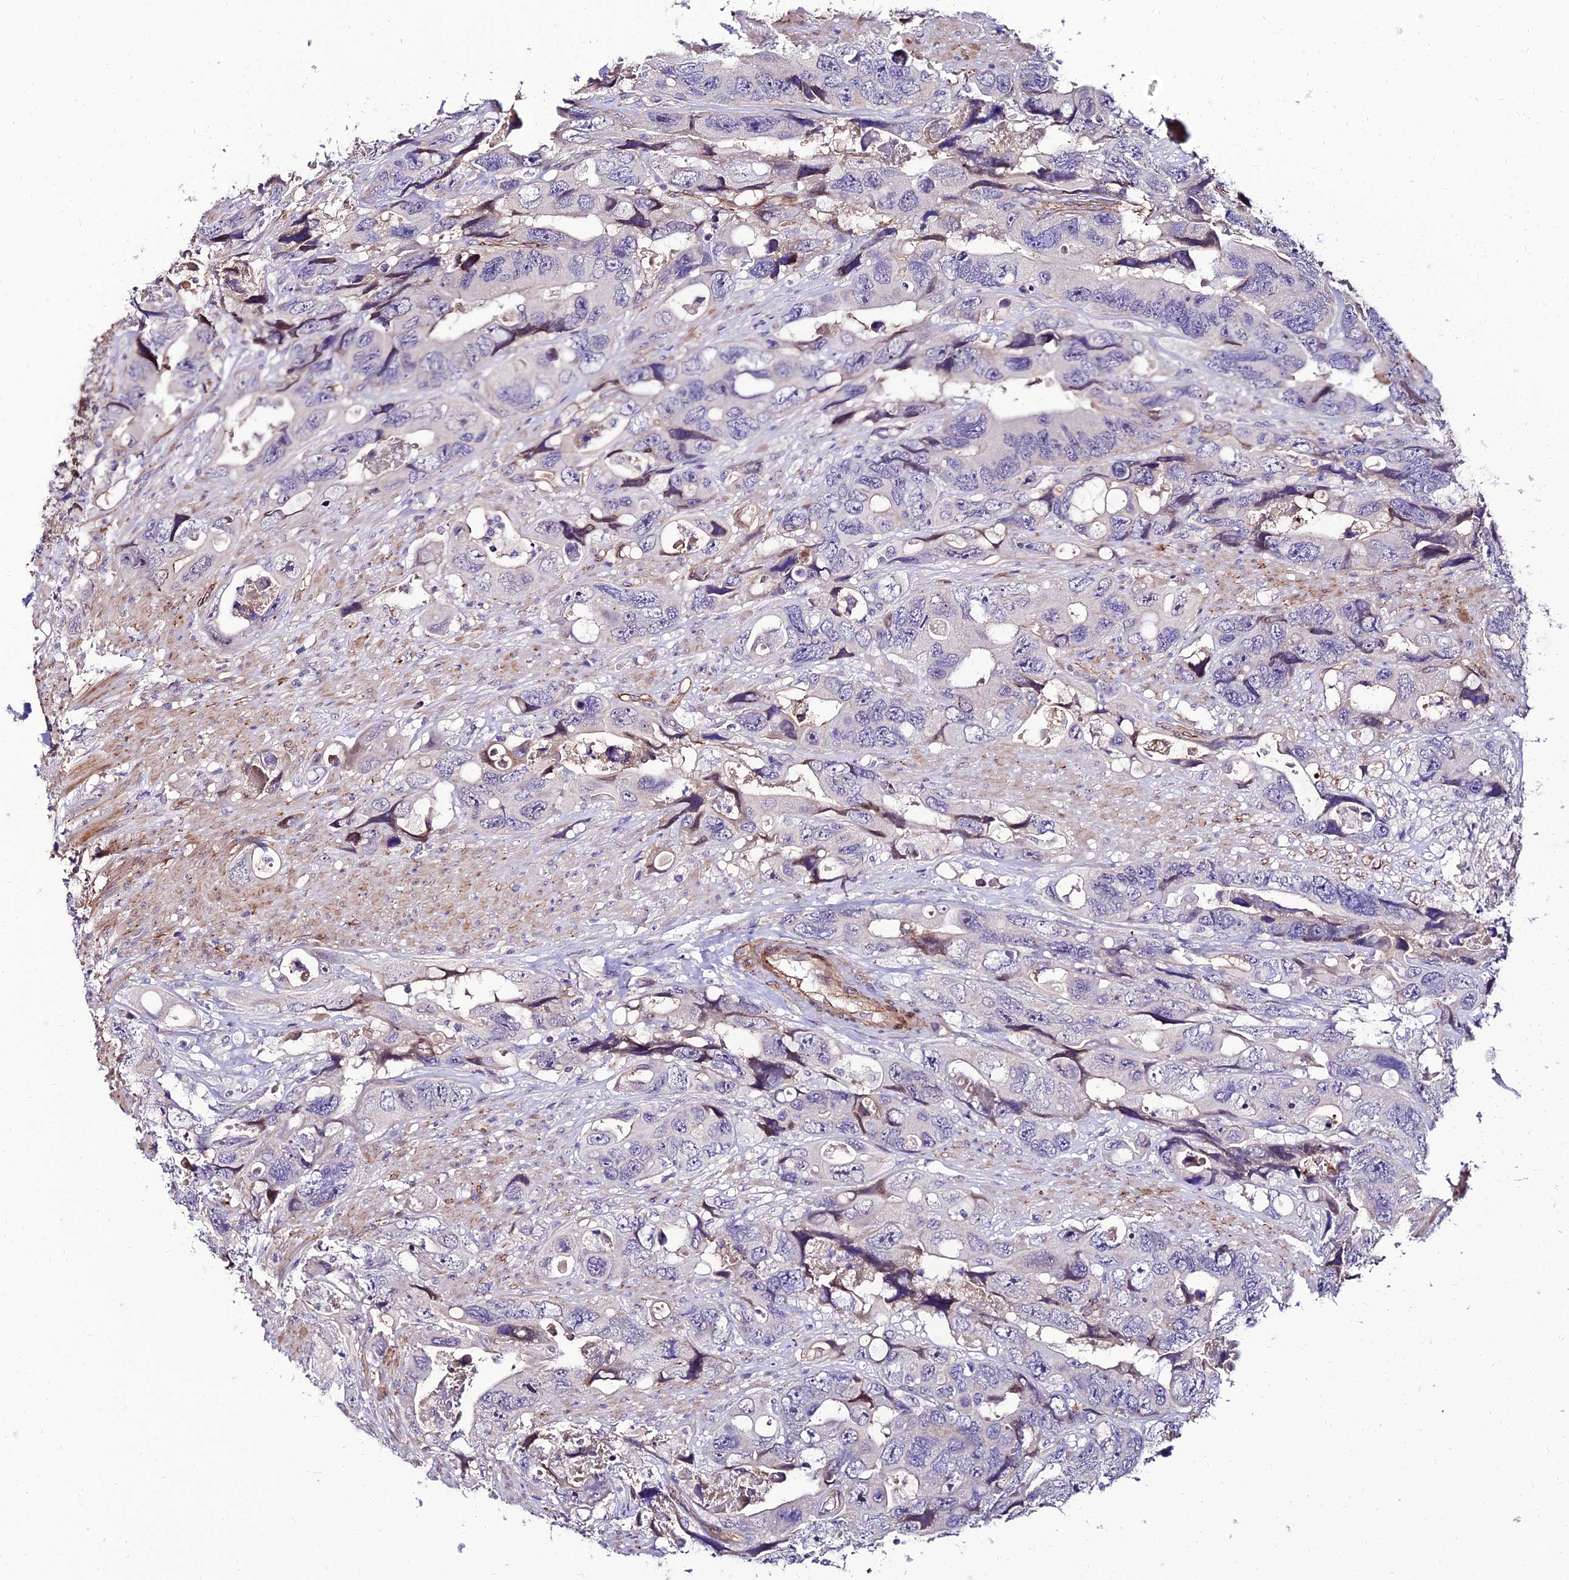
{"staining": {"intensity": "negative", "quantity": "none", "location": "none"}, "tissue": "colorectal cancer", "cell_type": "Tumor cells", "image_type": "cancer", "snomed": [{"axis": "morphology", "description": "Adenocarcinoma, NOS"}, {"axis": "topography", "description": "Rectum"}], "caption": "Colorectal adenocarcinoma stained for a protein using immunohistochemistry (IHC) displays no expression tumor cells.", "gene": "ALDH3B2", "patient": {"sex": "male", "age": 57}}